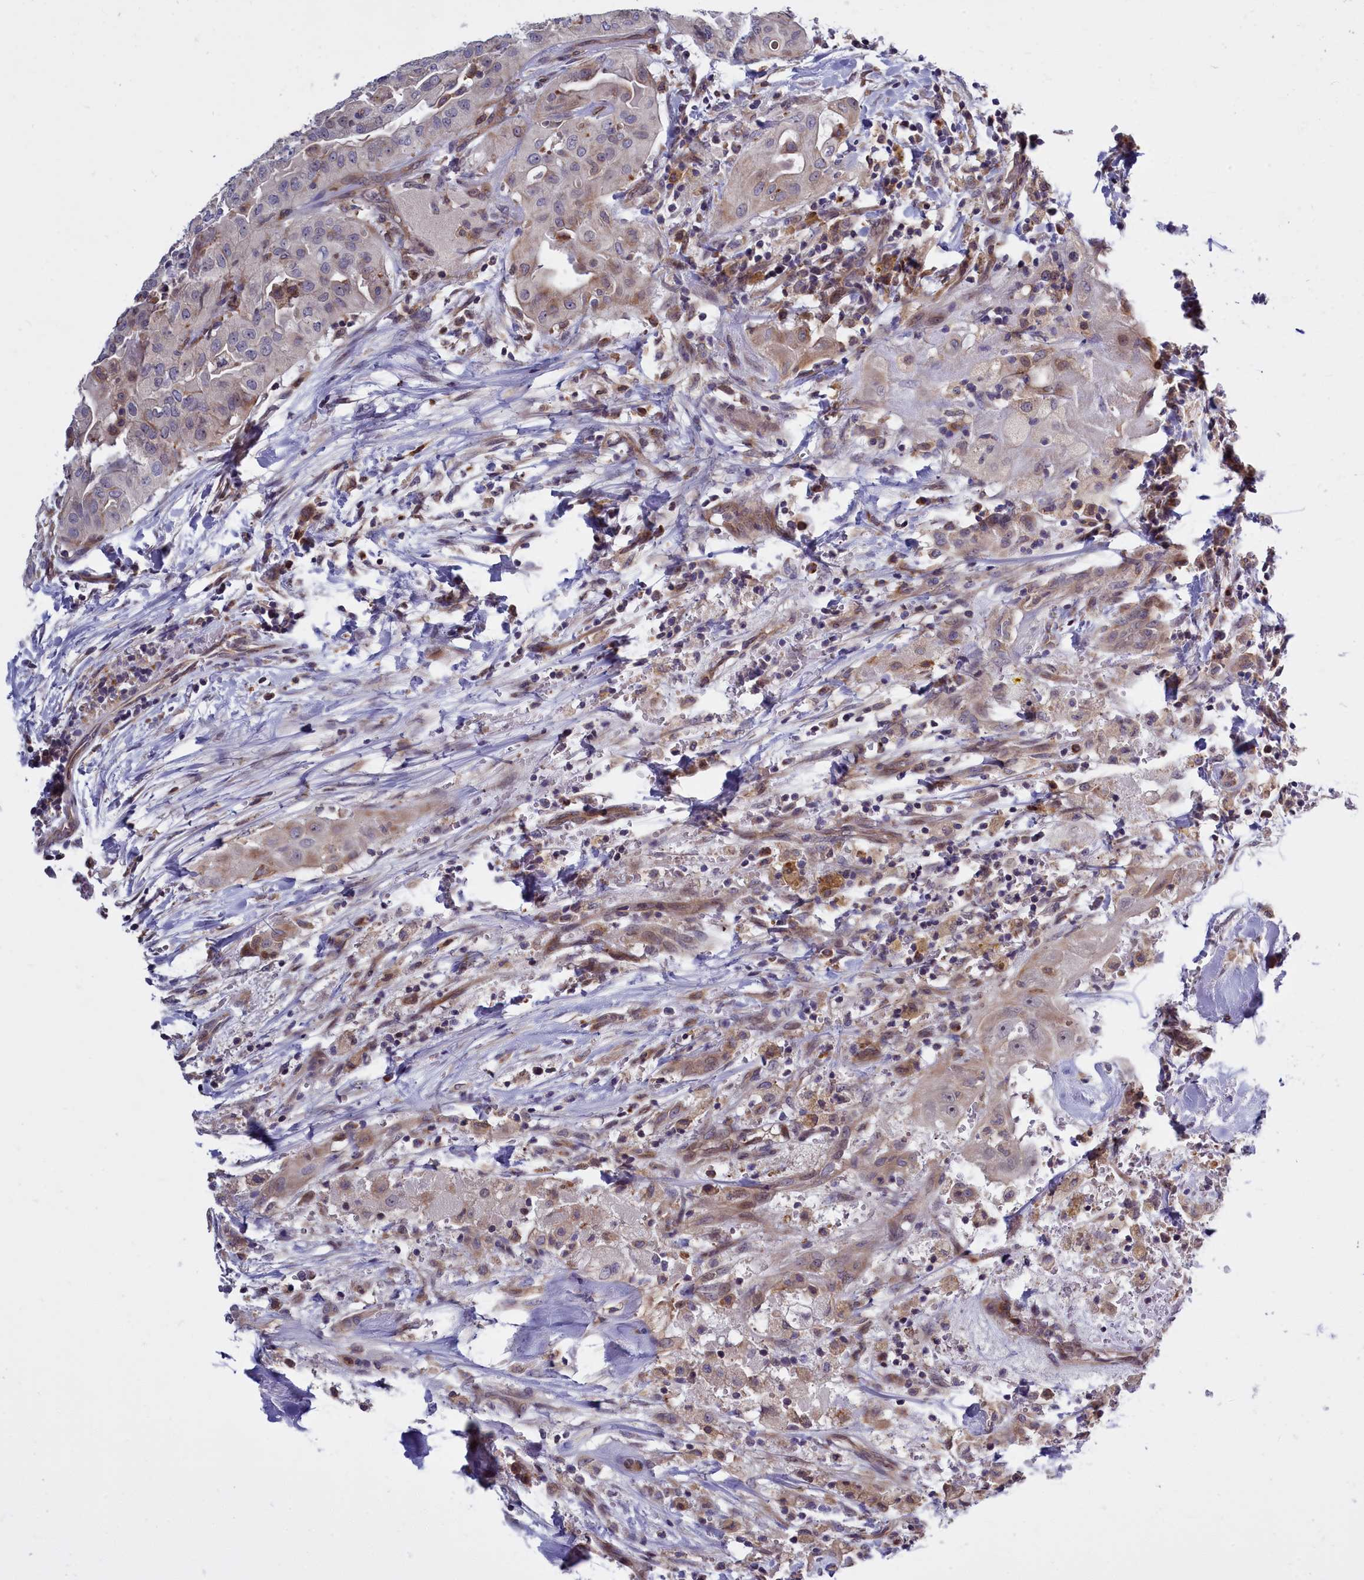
{"staining": {"intensity": "moderate", "quantity": "<25%", "location": "cytoplasmic/membranous"}, "tissue": "thyroid cancer", "cell_type": "Tumor cells", "image_type": "cancer", "snomed": [{"axis": "morphology", "description": "Papillary adenocarcinoma, NOS"}, {"axis": "topography", "description": "Thyroid gland"}], "caption": "About <25% of tumor cells in papillary adenocarcinoma (thyroid) exhibit moderate cytoplasmic/membranous protein expression as visualized by brown immunohistochemical staining.", "gene": "RAPGEF4", "patient": {"sex": "female", "age": 59}}